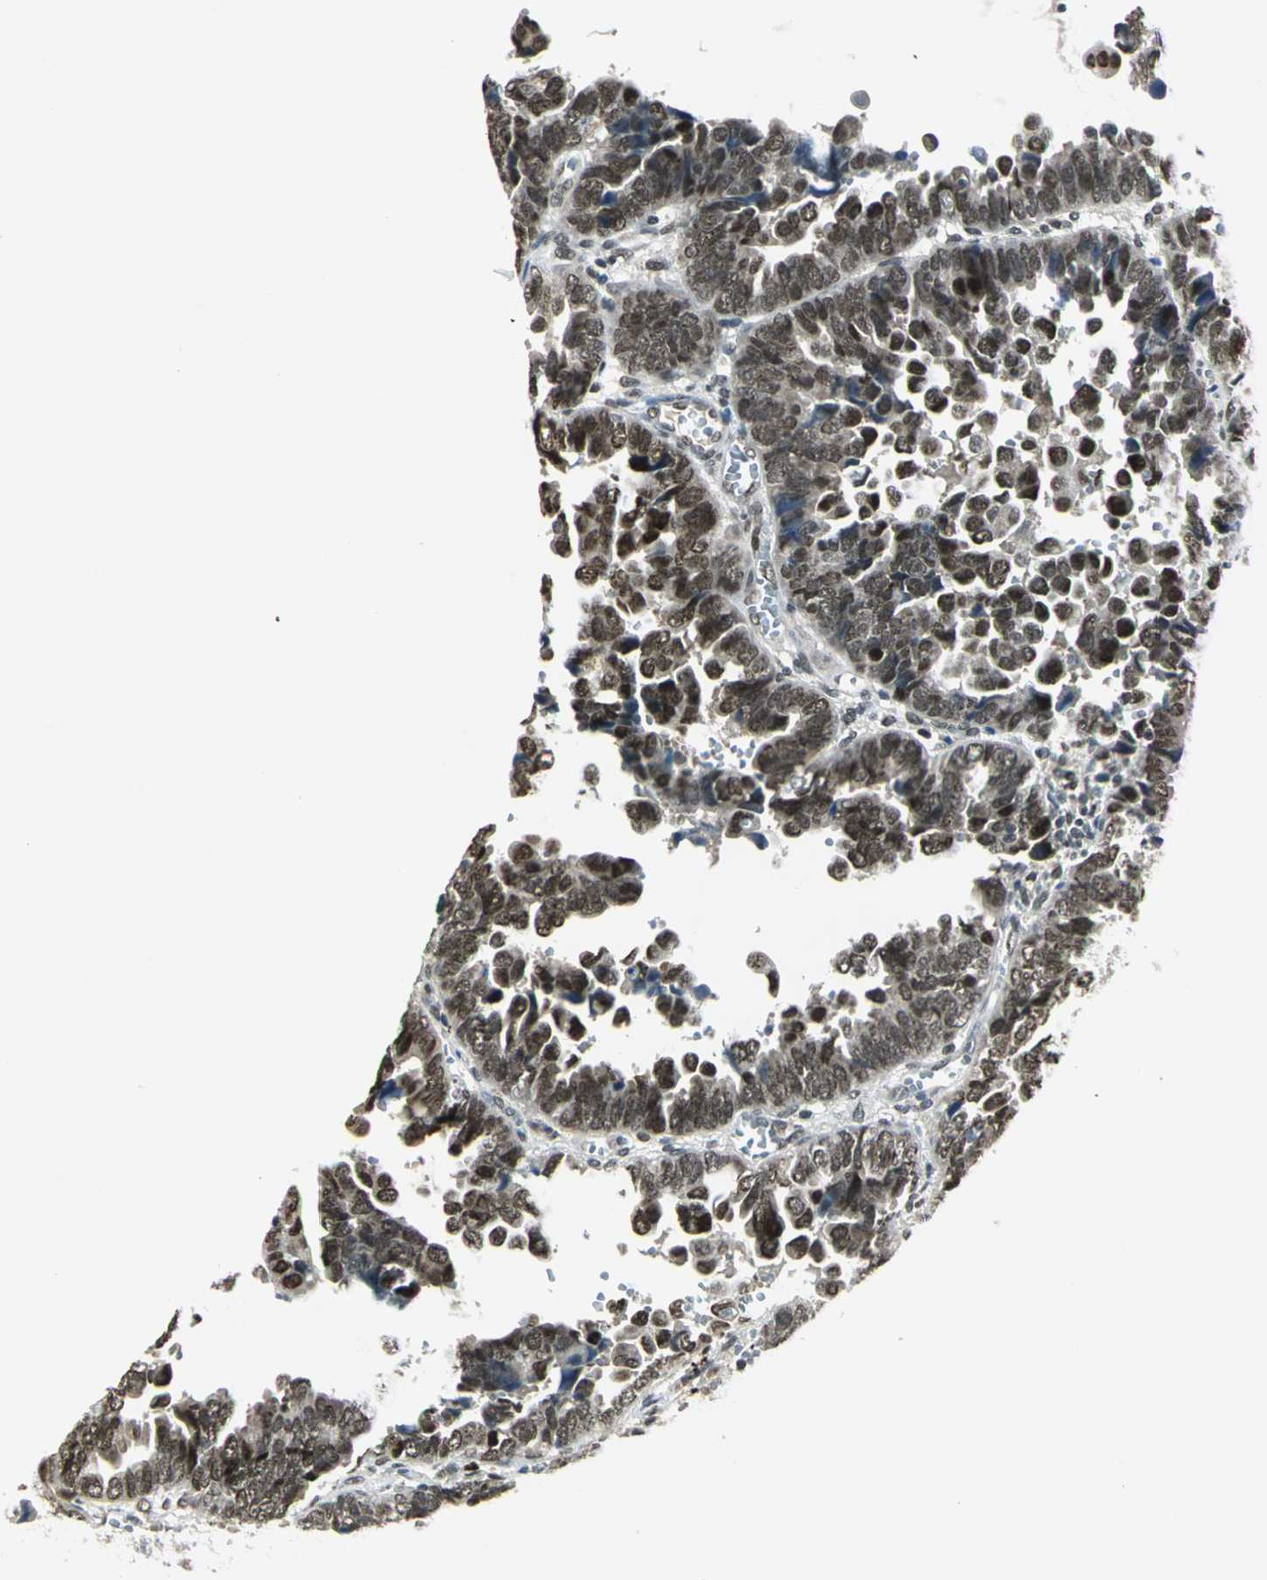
{"staining": {"intensity": "moderate", "quantity": ">75%", "location": "nuclear"}, "tissue": "endometrial cancer", "cell_type": "Tumor cells", "image_type": "cancer", "snomed": [{"axis": "morphology", "description": "Adenocarcinoma, NOS"}, {"axis": "topography", "description": "Endometrium"}], "caption": "Immunohistochemistry (DAB (3,3'-diaminobenzidine)) staining of endometrial cancer displays moderate nuclear protein staining in approximately >75% of tumor cells.", "gene": "RAD17", "patient": {"sex": "female", "age": 75}}